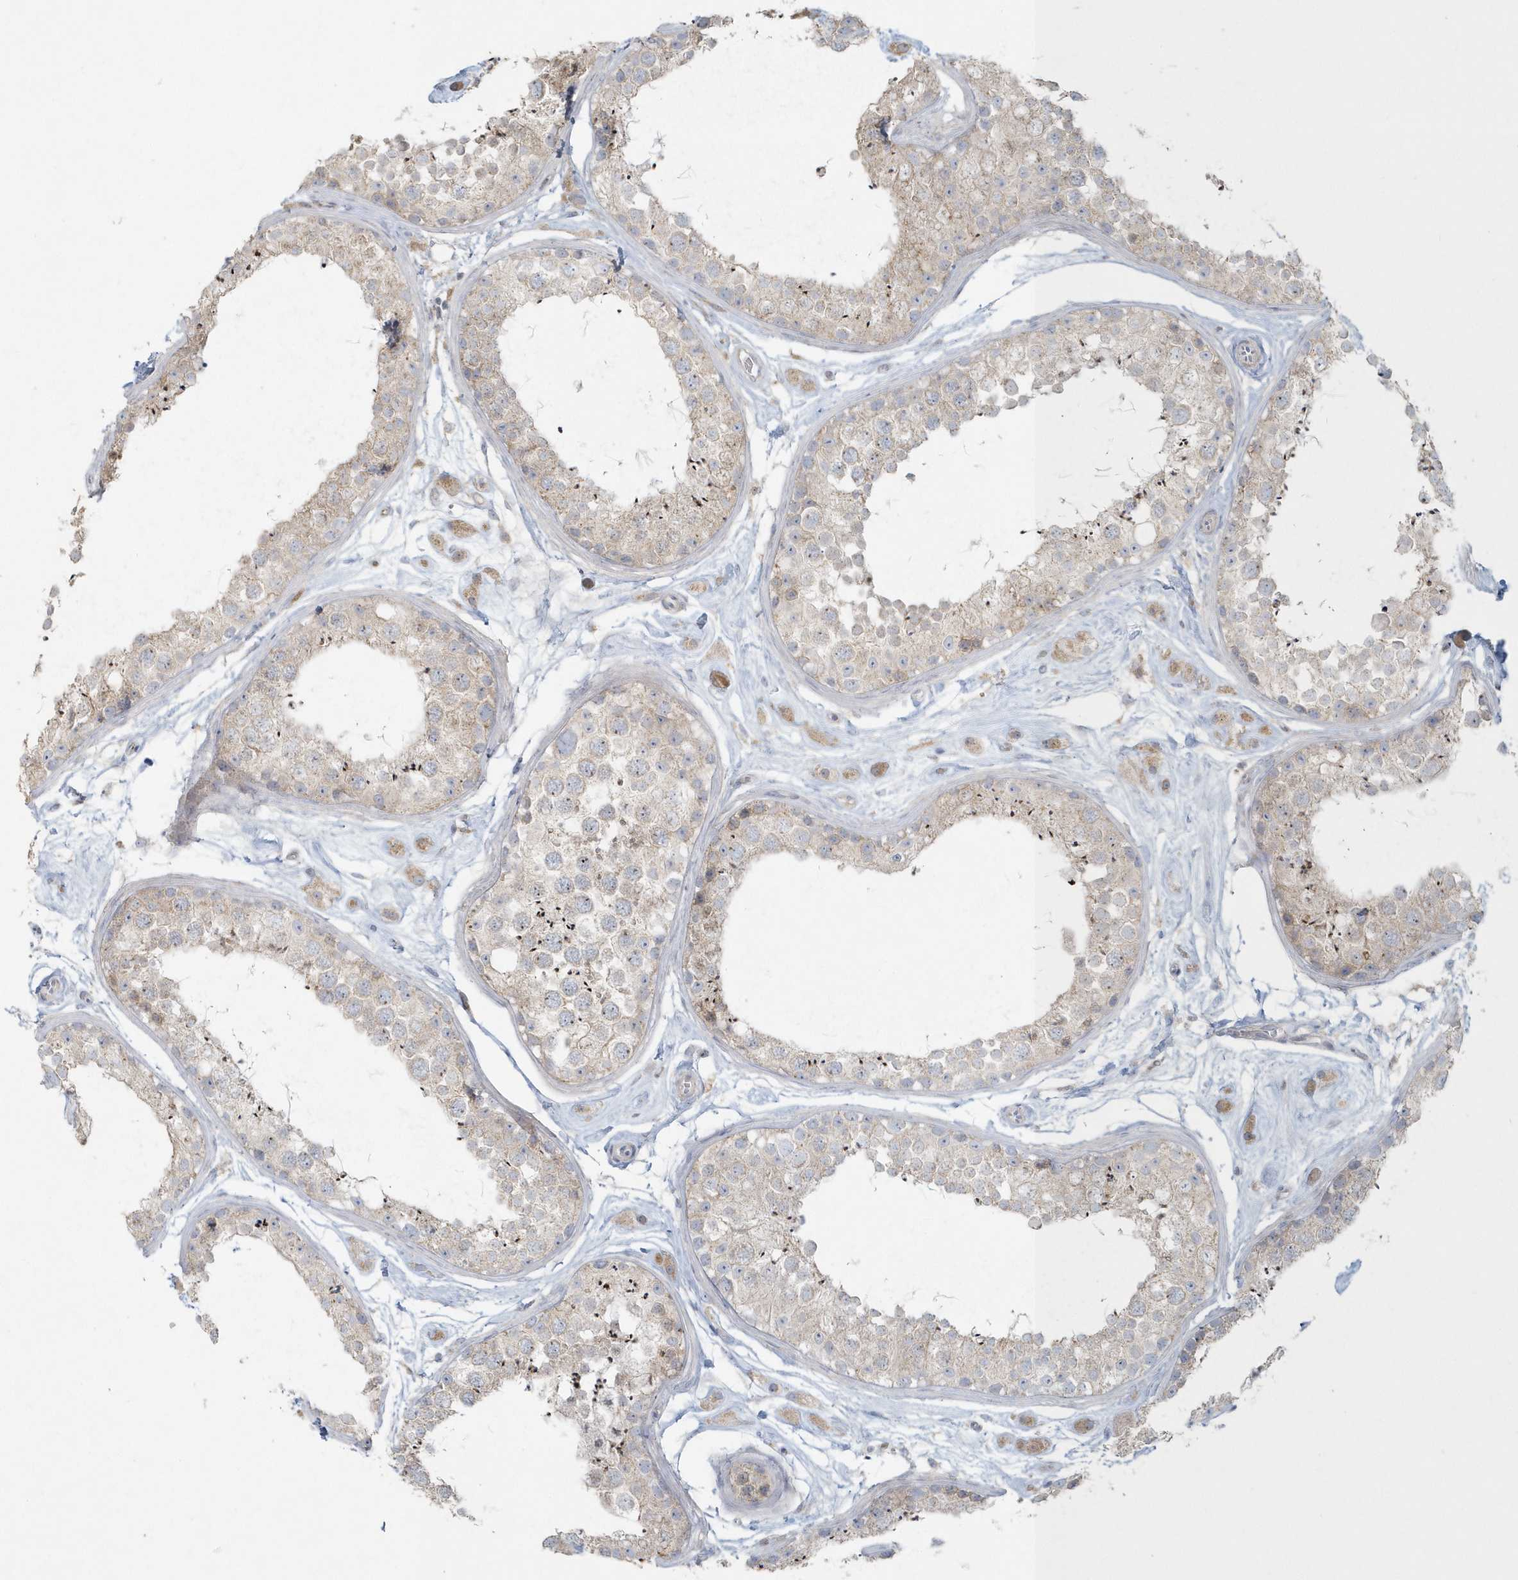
{"staining": {"intensity": "weak", "quantity": "25%-75%", "location": "cytoplasmic/membranous"}, "tissue": "testis", "cell_type": "Cells in seminiferous ducts", "image_type": "normal", "snomed": [{"axis": "morphology", "description": "Normal tissue, NOS"}, {"axis": "topography", "description": "Testis"}], "caption": "Testis was stained to show a protein in brown. There is low levels of weak cytoplasmic/membranous expression in approximately 25%-75% of cells in seminiferous ducts.", "gene": "BLTP3A", "patient": {"sex": "male", "age": 25}}